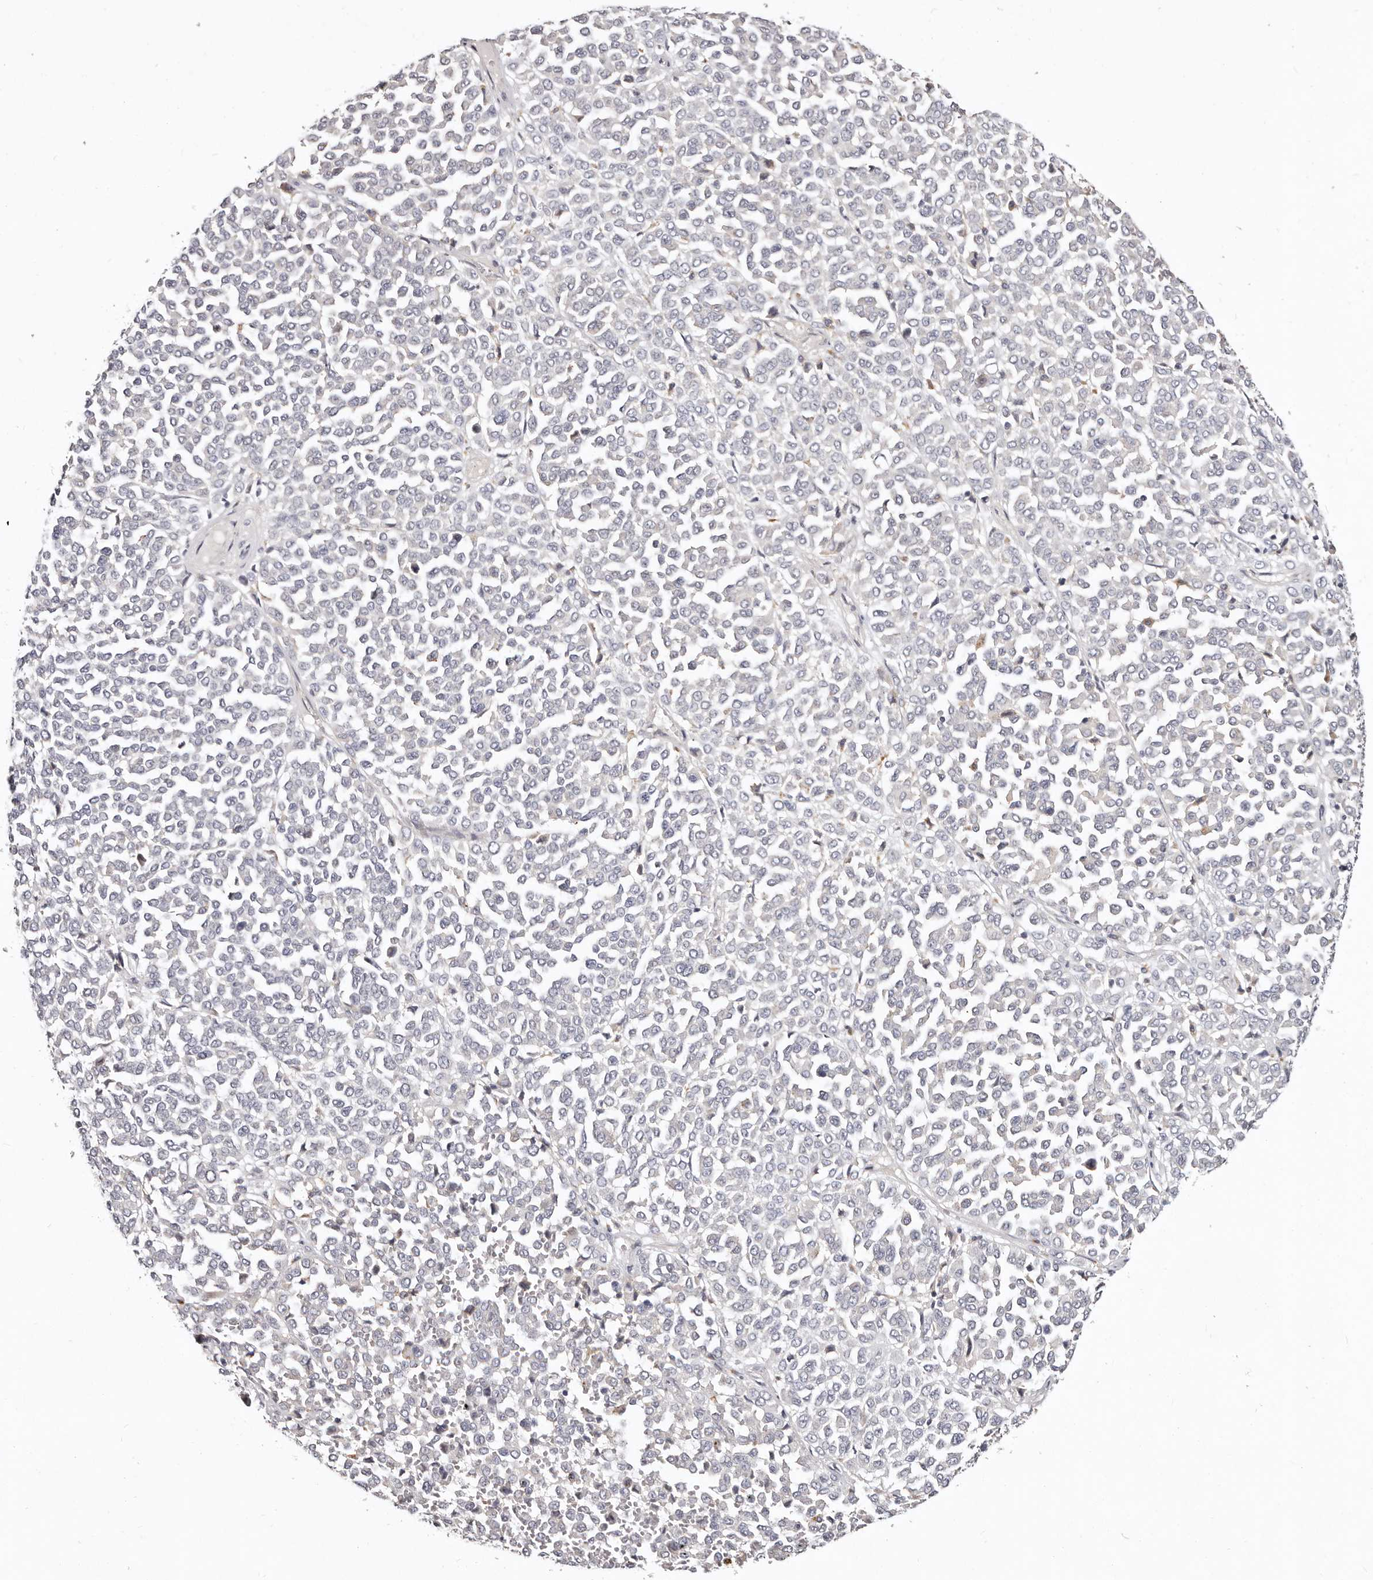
{"staining": {"intensity": "negative", "quantity": "none", "location": "none"}, "tissue": "melanoma", "cell_type": "Tumor cells", "image_type": "cancer", "snomed": [{"axis": "morphology", "description": "Malignant melanoma, Metastatic site"}, {"axis": "topography", "description": "Pancreas"}], "caption": "IHC micrograph of human malignant melanoma (metastatic site) stained for a protein (brown), which displays no expression in tumor cells. Nuclei are stained in blue.", "gene": "MRPS33", "patient": {"sex": "female", "age": 30}}